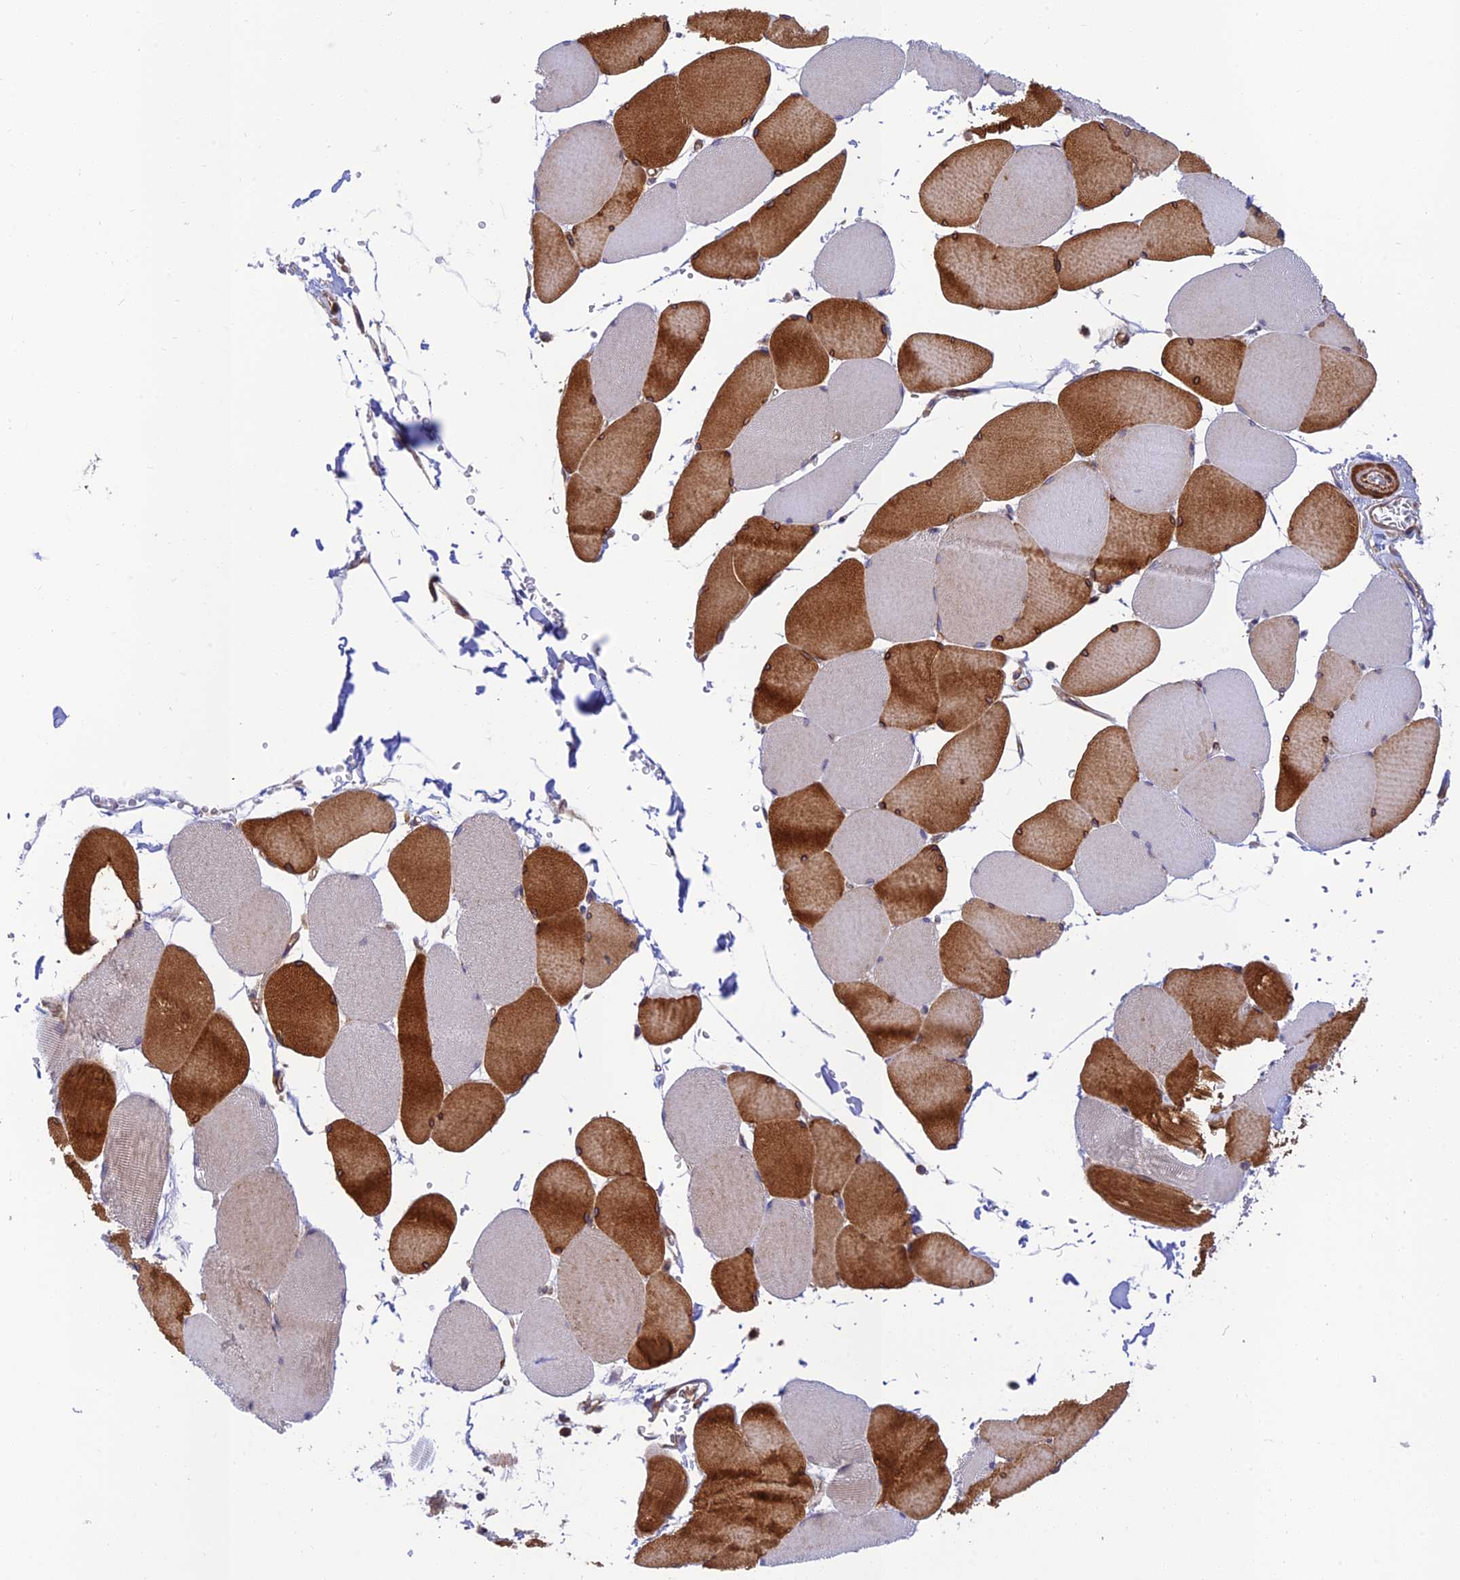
{"staining": {"intensity": "strong", "quantity": "25%-75%", "location": "cytoplasmic/membranous"}, "tissue": "skeletal muscle", "cell_type": "Myocytes", "image_type": "normal", "snomed": [{"axis": "morphology", "description": "Normal tissue, NOS"}, {"axis": "topography", "description": "Skeletal muscle"}, {"axis": "topography", "description": "Head-Neck"}], "caption": "The photomicrograph reveals staining of normal skeletal muscle, revealing strong cytoplasmic/membranous protein expression (brown color) within myocytes. The staining was performed using DAB, with brown indicating positive protein expression. Nuclei are stained blue with hematoxylin.", "gene": "PPP1R12C", "patient": {"sex": "male", "age": 66}}